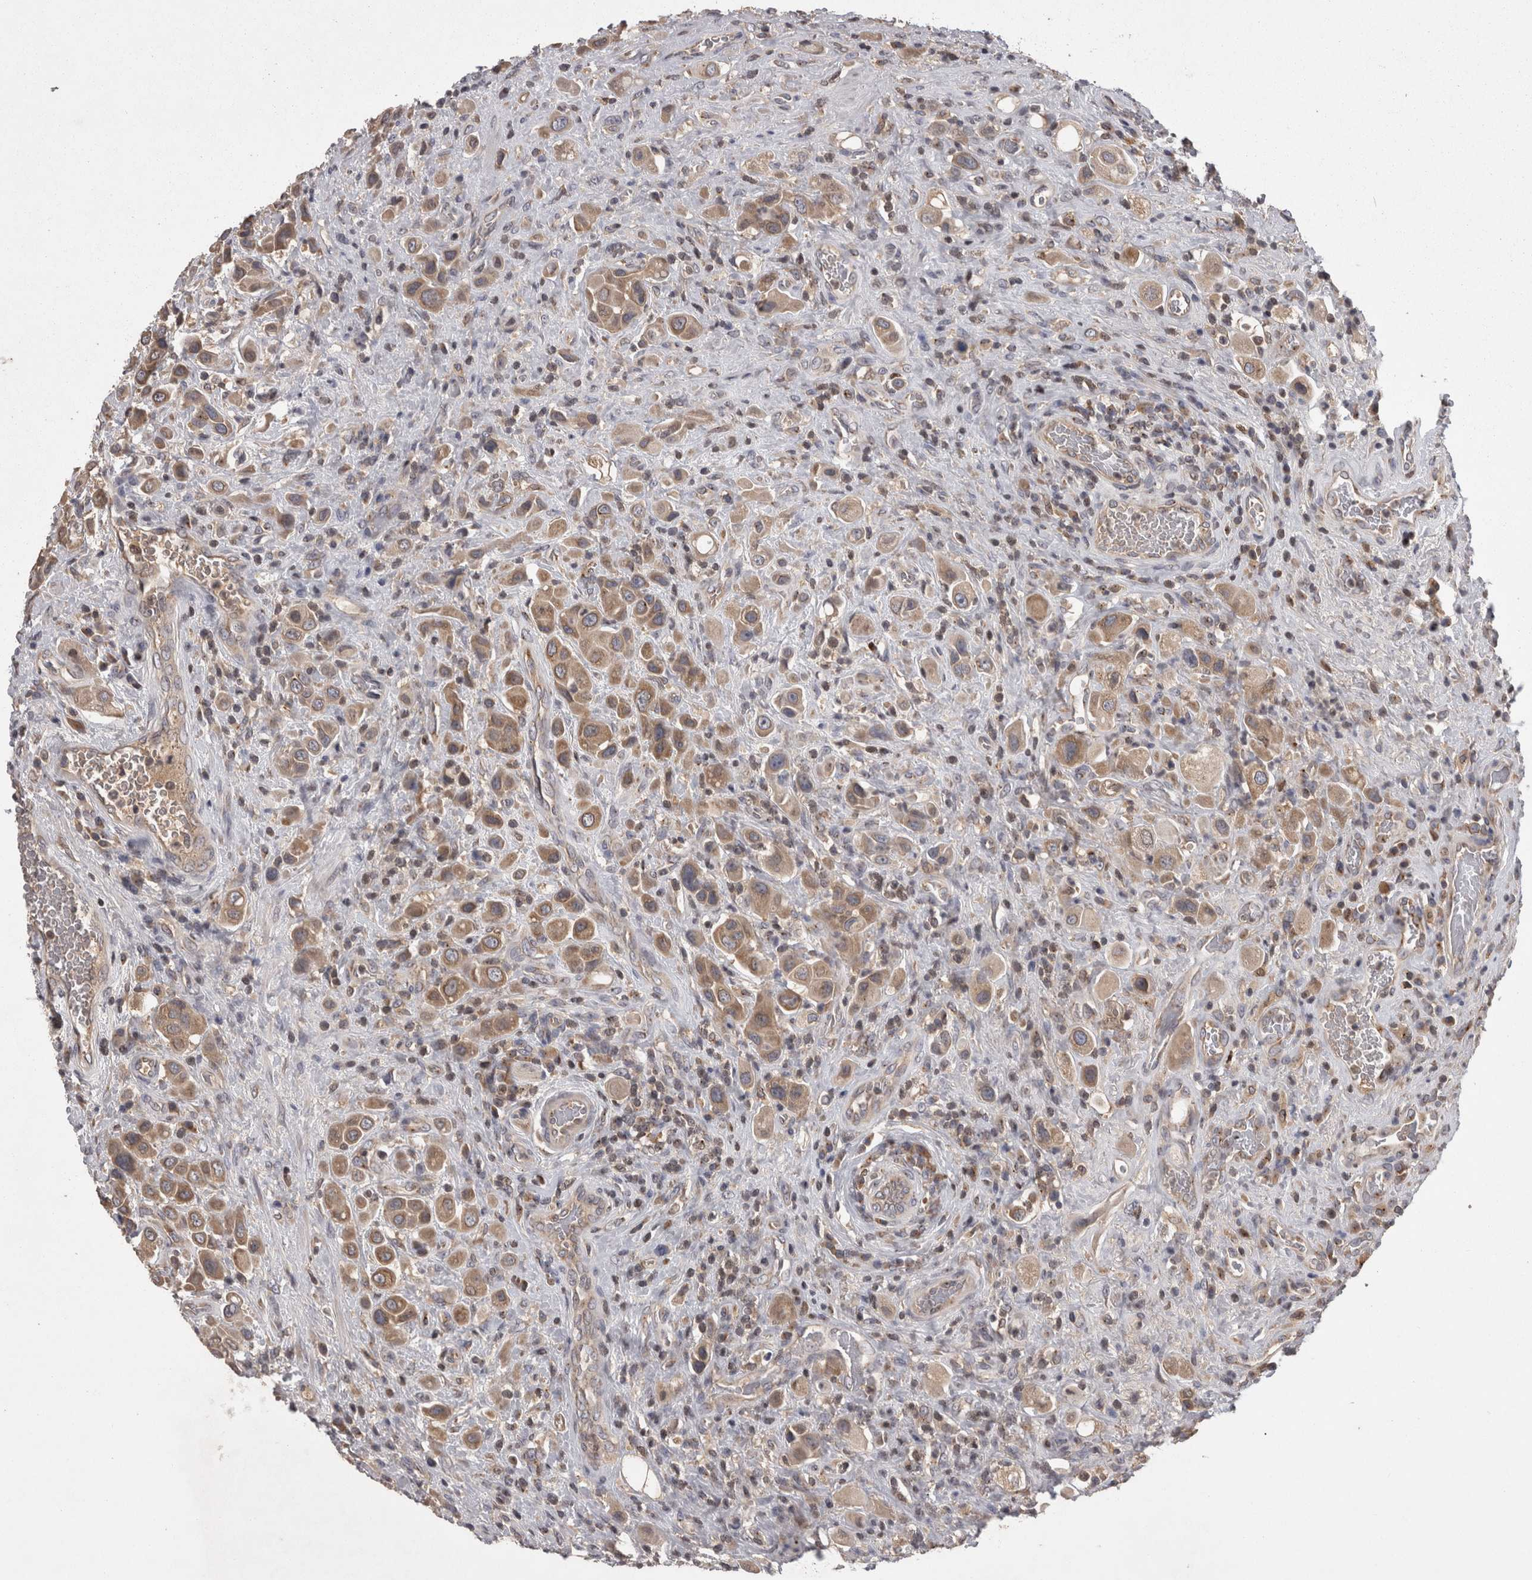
{"staining": {"intensity": "moderate", "quantity": ">75%", "location": "cytoplasmic/membranous"}, "tissue": "urothelial cancer", "cell_type": "Tumor cells", "image_type": "cancer", "snomed": [{"axis": "morphology", "description": "Urothelial carcinoma, High grade"}, {"axis": "topography", "description": "Urinary bladder"}], "caption": "DAB (3,3'-diaminobenzidine) immunohistochemical staining of high-grade urothelial carcinoma reveals moderate cytoplasmic/membranous protein staining in approximately >75% of tumor cells.", "gene": "PCM1", "patient": {"sex": "male", "age": 50}}